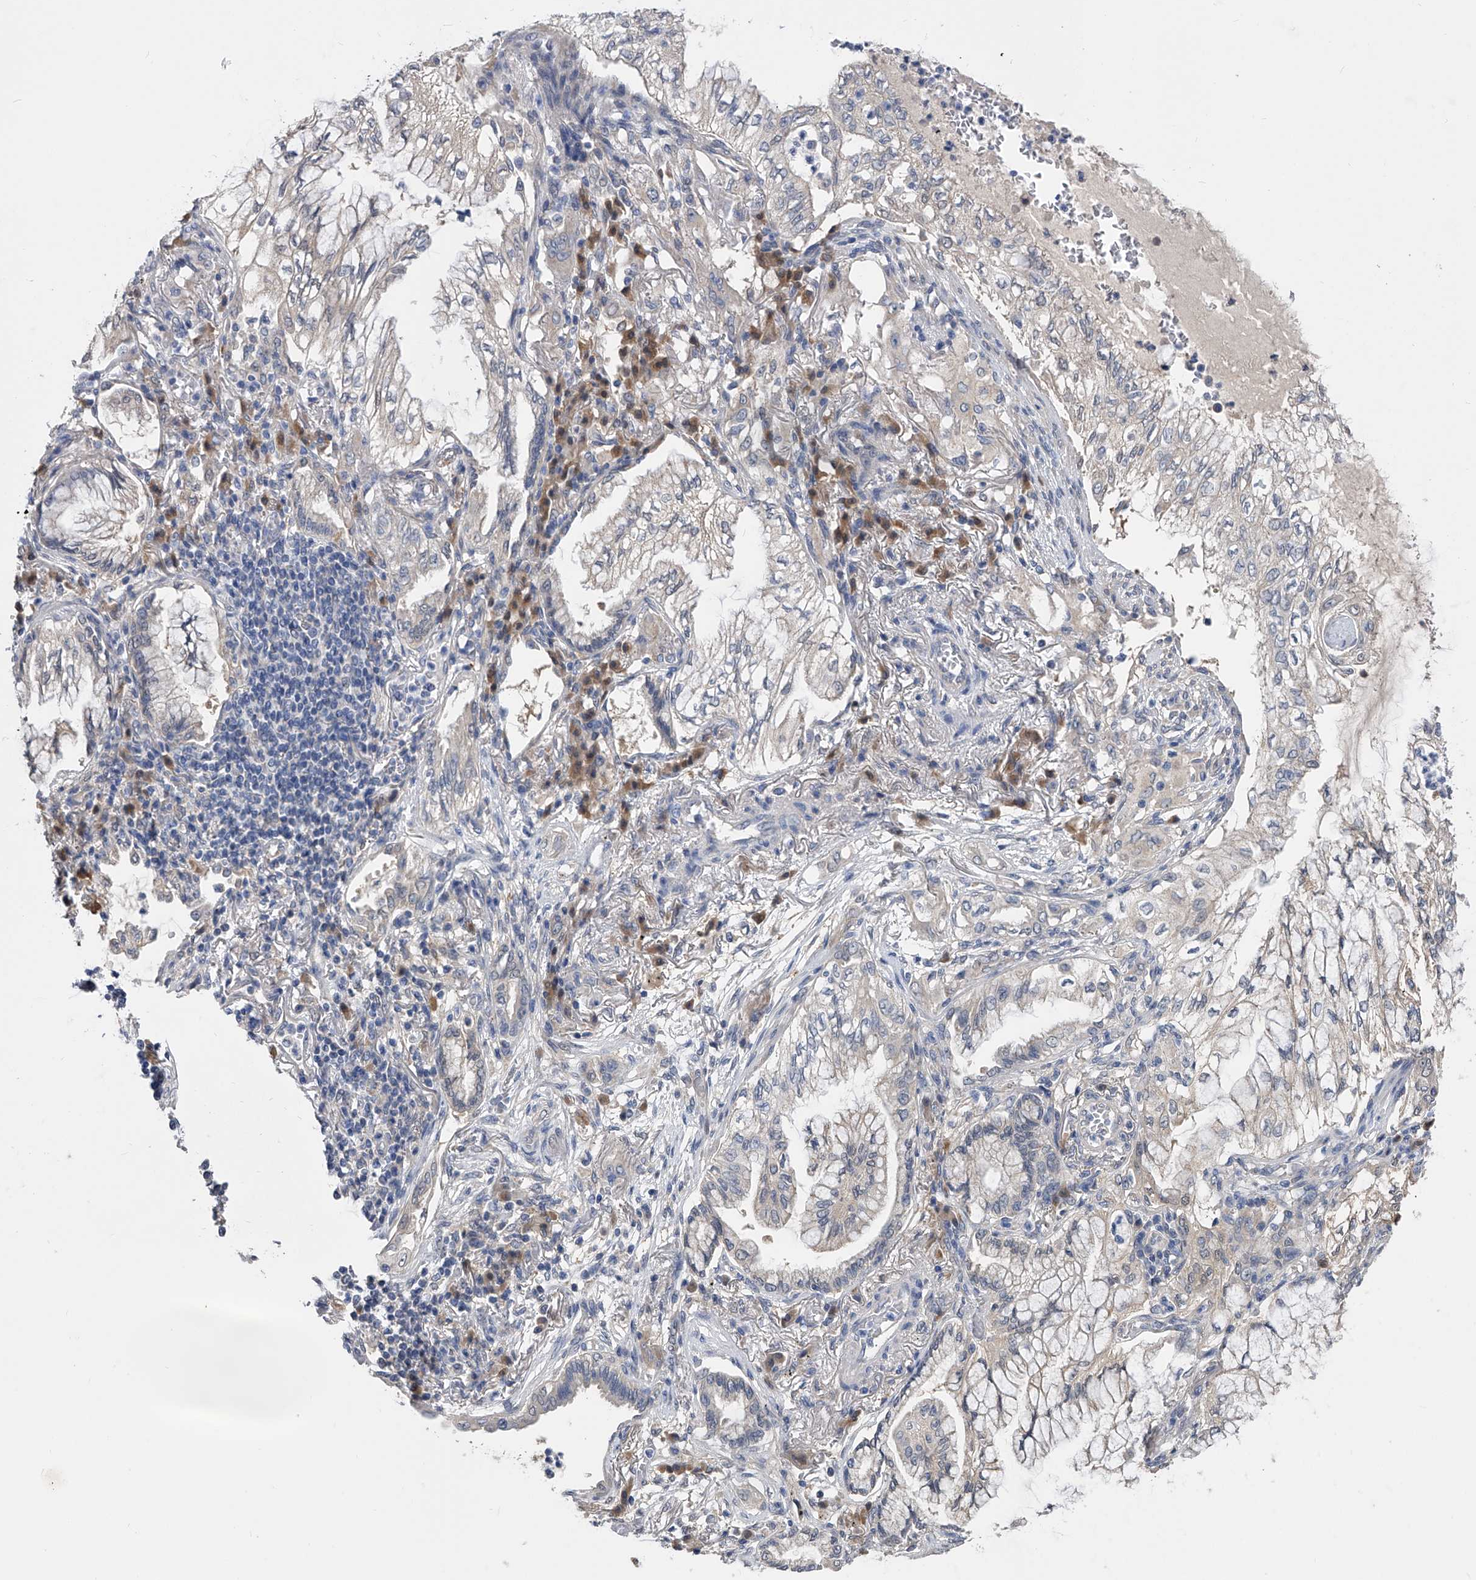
{"staining": {"intensity": "negative", "quantity": "none", "location": "none"}, "tissue": "lung cancer", "cell_type": "Tumor cells", "image_type": "cancer", "snomed": [{"axis": "morphology", "description": "Adenocarcinoma, NOS"}, {"axis": "topography", "description": "Lung"}], "caption": "High power microscopy image of an IHC histopathology image of adenocarcinoma (lung), revealing no significant staining in tumor cells. (DAB immunohistochemistry, high magnification).", "gene": "PGM3", "patient": {"sex": "female", "age": 70}}